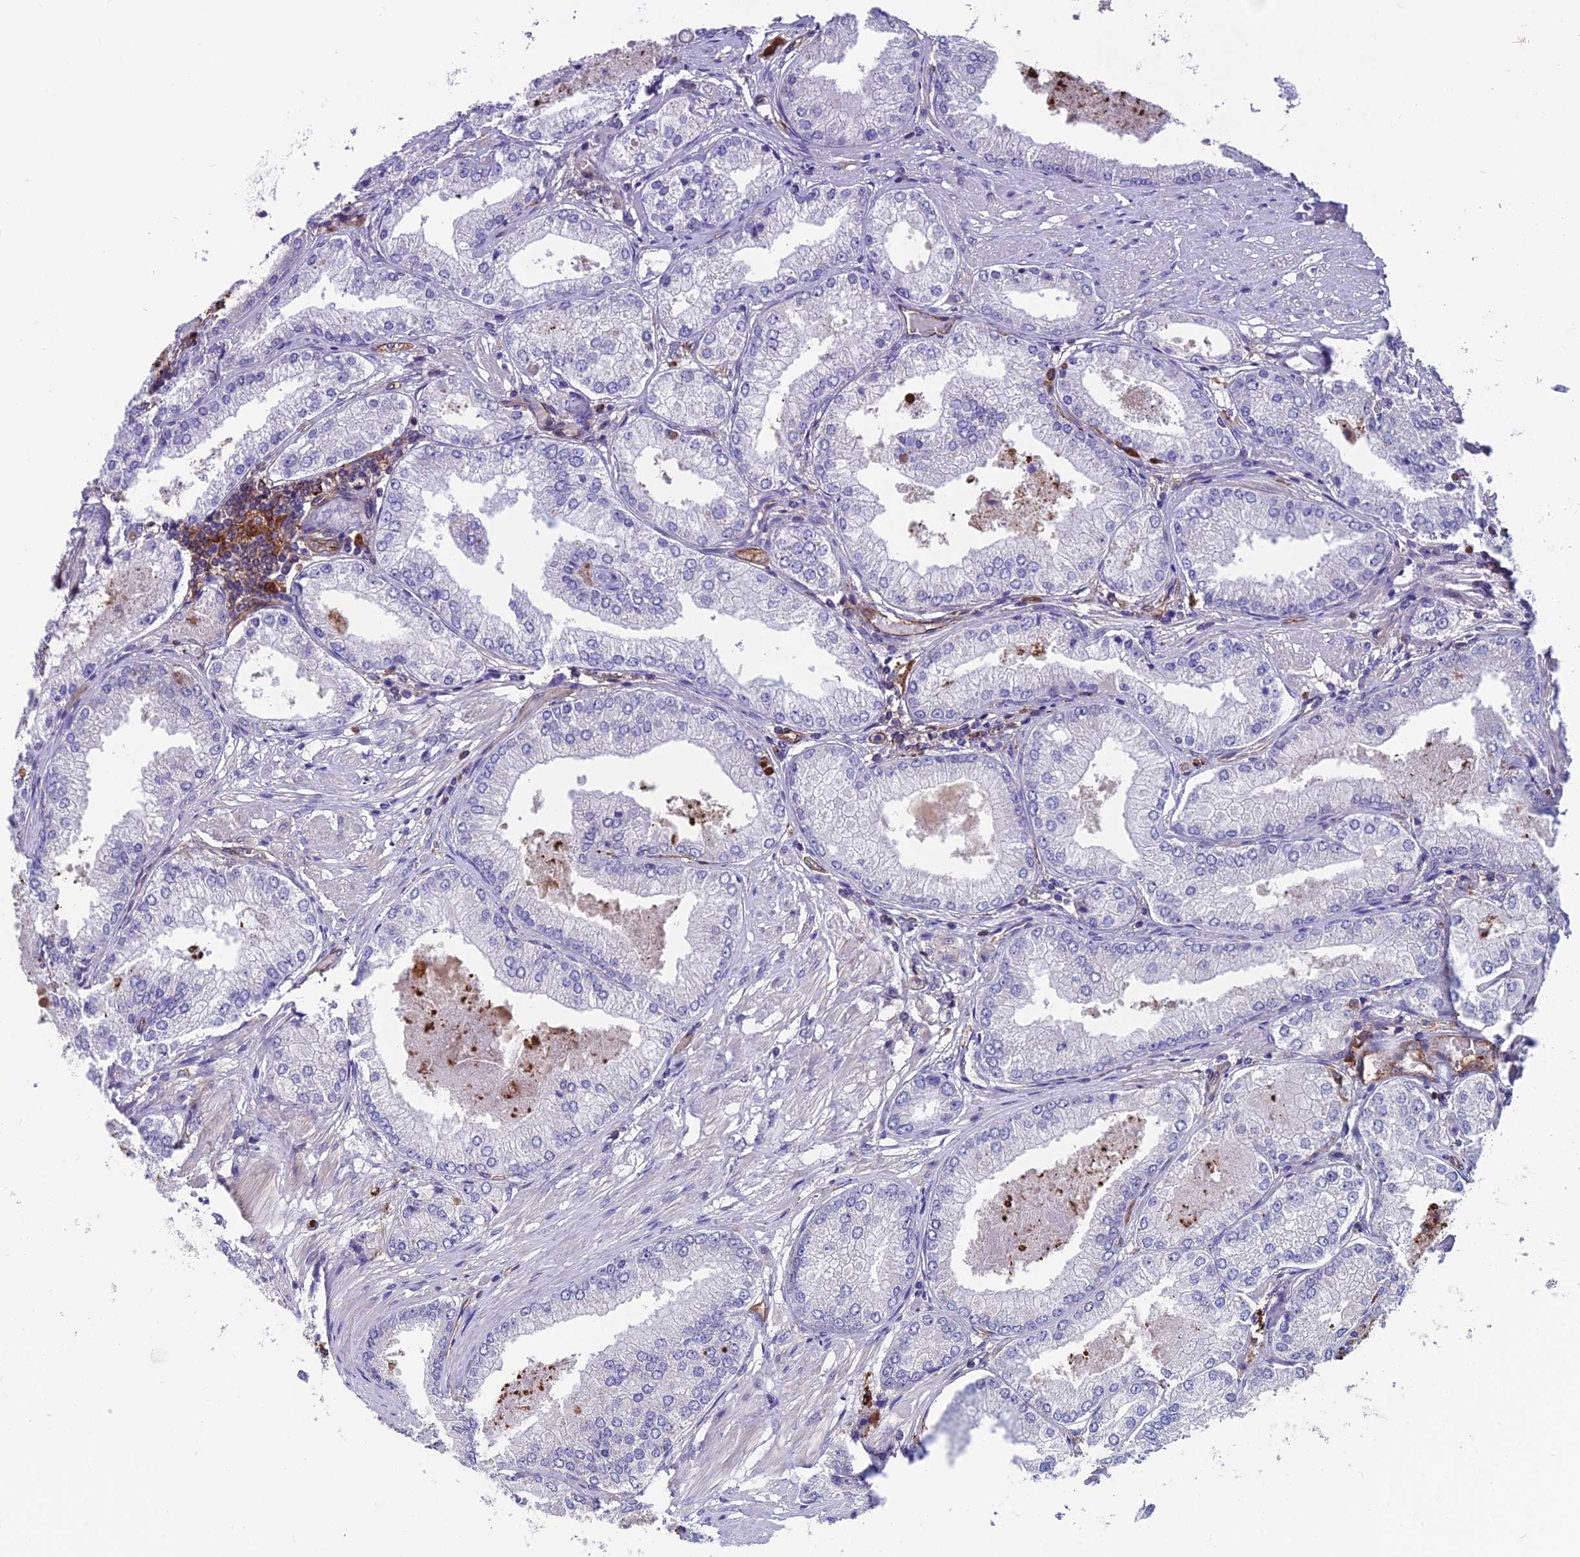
{"staining": {"intensity": "negative", "quantity": "none", "location": "none"}, "tissue": "prostate cancer", "cell_type": "Tumor cells", "image_type": "cancer", "snomed": [{"axis": "morphology", "description": "Adenocarcinoma, Low grade"}, {"axis": "topography", "description": "Prostate"}], "caption": "This micrograph is of low-grade adenocarcinoma (prostate) stained with immunohistochemistry to label a protein in brown with the nuclei are counter-stained blue. There is no positivity in tumor cells. (IHC, brightfield microscopy, high magnification).", "gene": "RTN4RL1", "patient": {"sex": "male", "age": 68}}